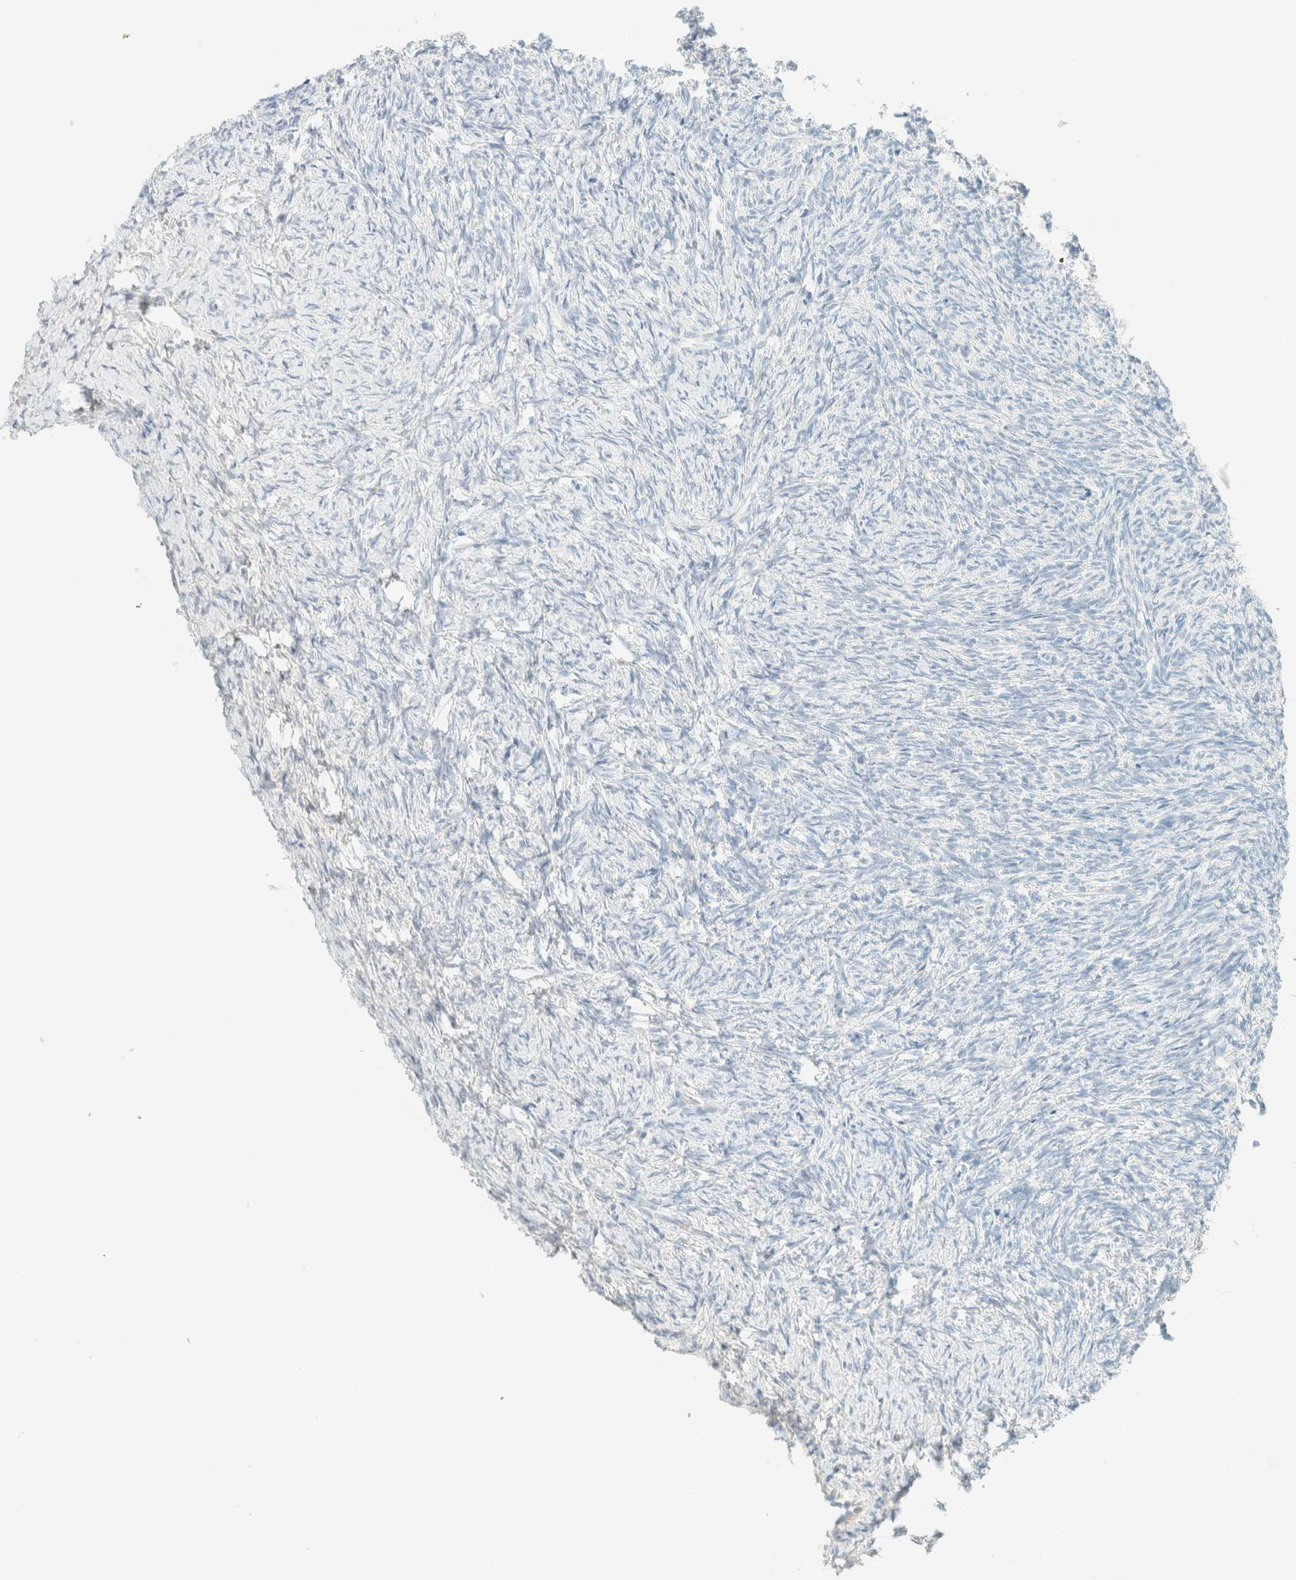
{"staining": {"intensity": "negative", "quantity": "none", "location": "none"}, "tissue": "ovary", "cell_type": "Follicle cells", "image_type": "normal", "snomed": [{"axis": "morphology", "description": "Normal tissue, NOS"}, {"axis": "topography", "description": "Ovary"}], "caption": "DAB immunohistochemical staining of benign ovary reveals no significant staining in follicle cells. The staining was performed using DAB to visualize the protein expression in brown, while the nuclei were stained in blue with hematoxylin (Magnification: 20x).", "gene": "GPA33", "patient": {"sex": "female", "age": 41}}